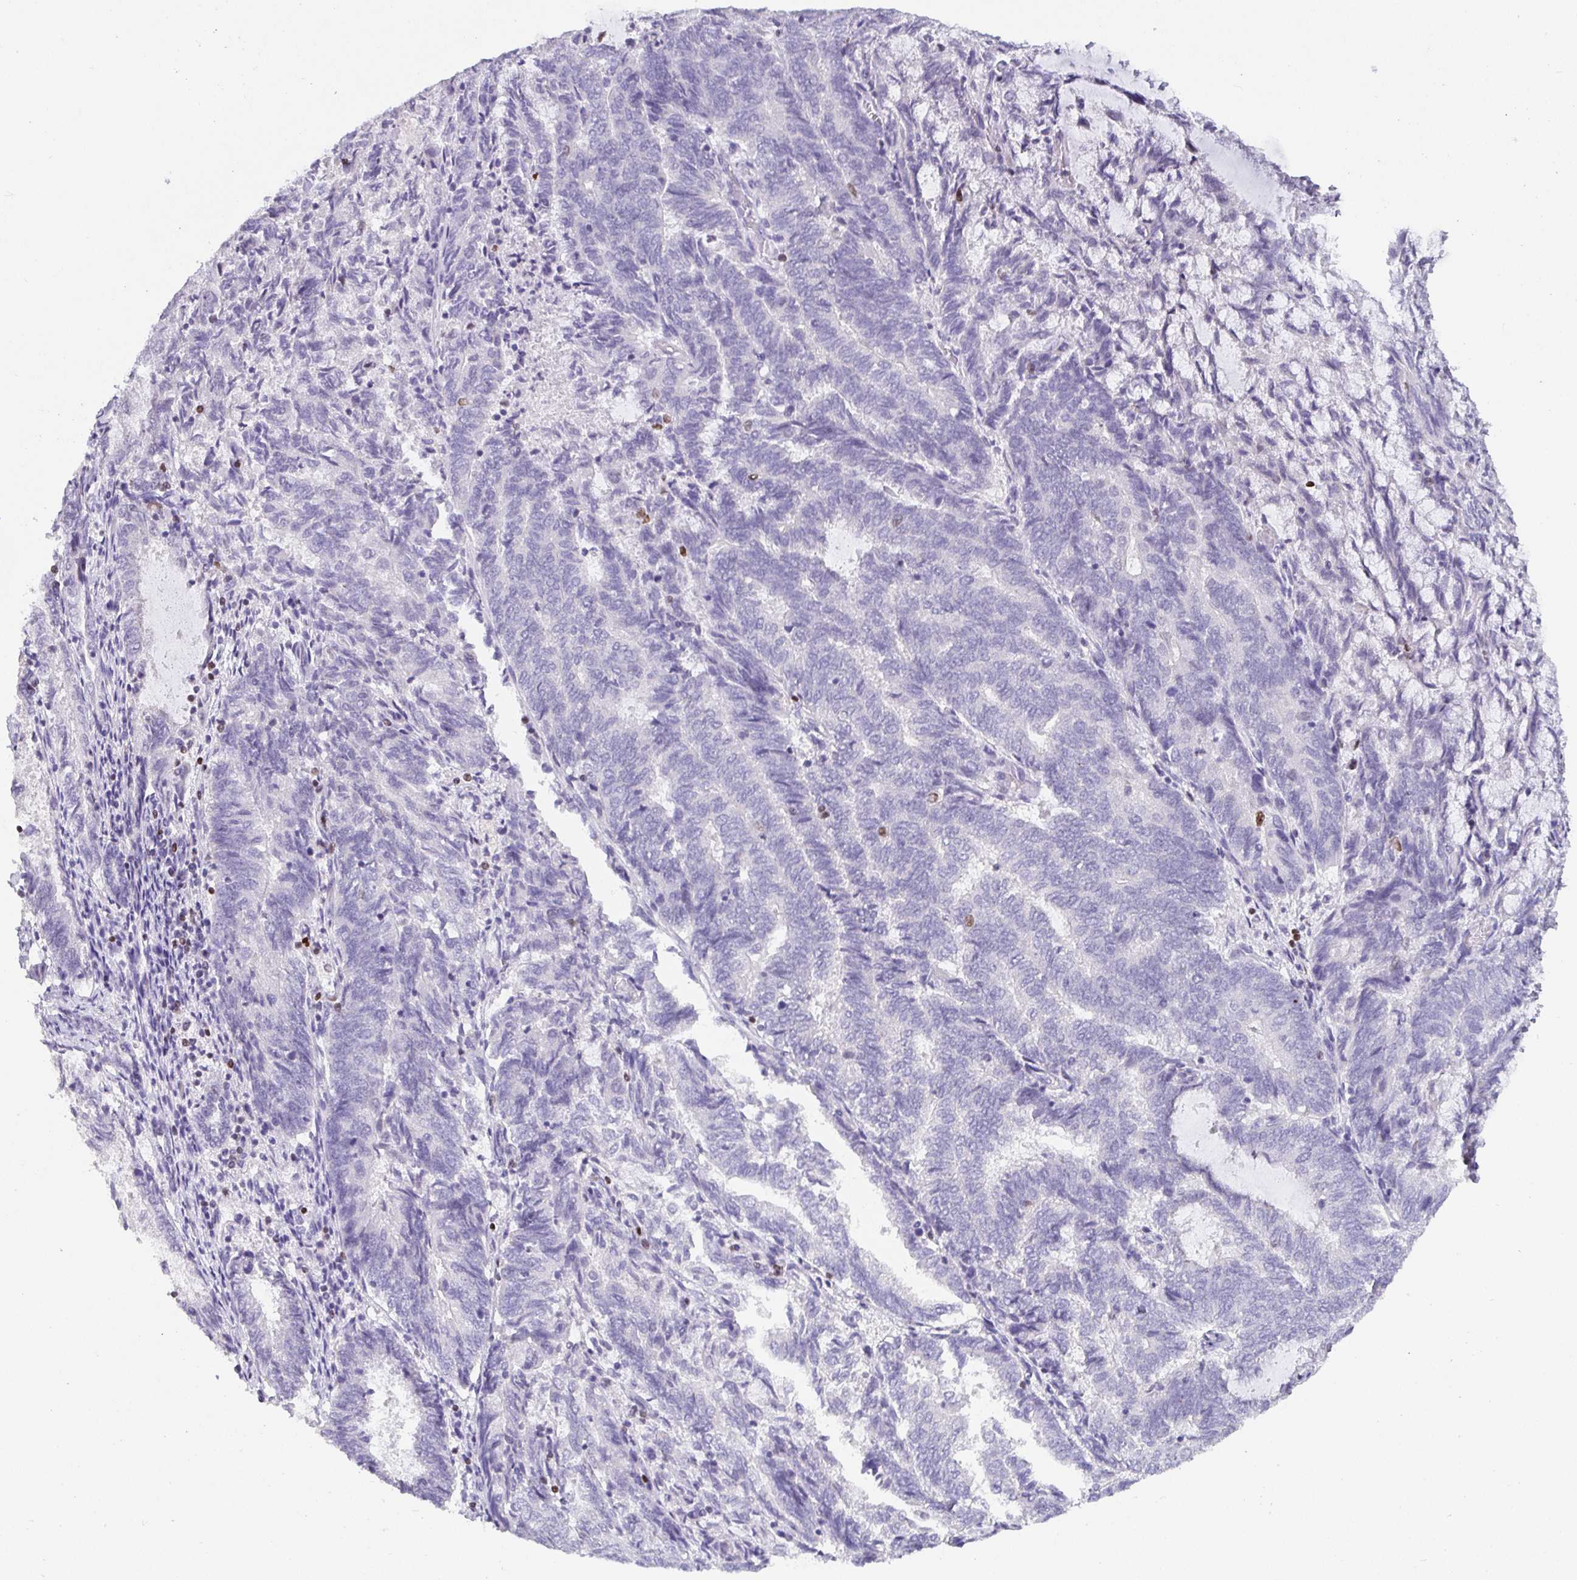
{"staining": {"intensity": "negative", "quantity": "none", "location": "none"}, "tissue": "endometrial cancer", "cell_type": "Tumor cells", "image_type": "cancer", "snomed": [{"axis": "morphology", "description": "Adenocarcinoma, NOS"}, {"axis": "topography", "description": "Endometrium"}], "caption": "Protein analysis of endometrial adenocarcinoma demonstrates no significant positivity in tumor cells.", "gene": "SATB1", "patient": {"sex": "female", "age": 80}}